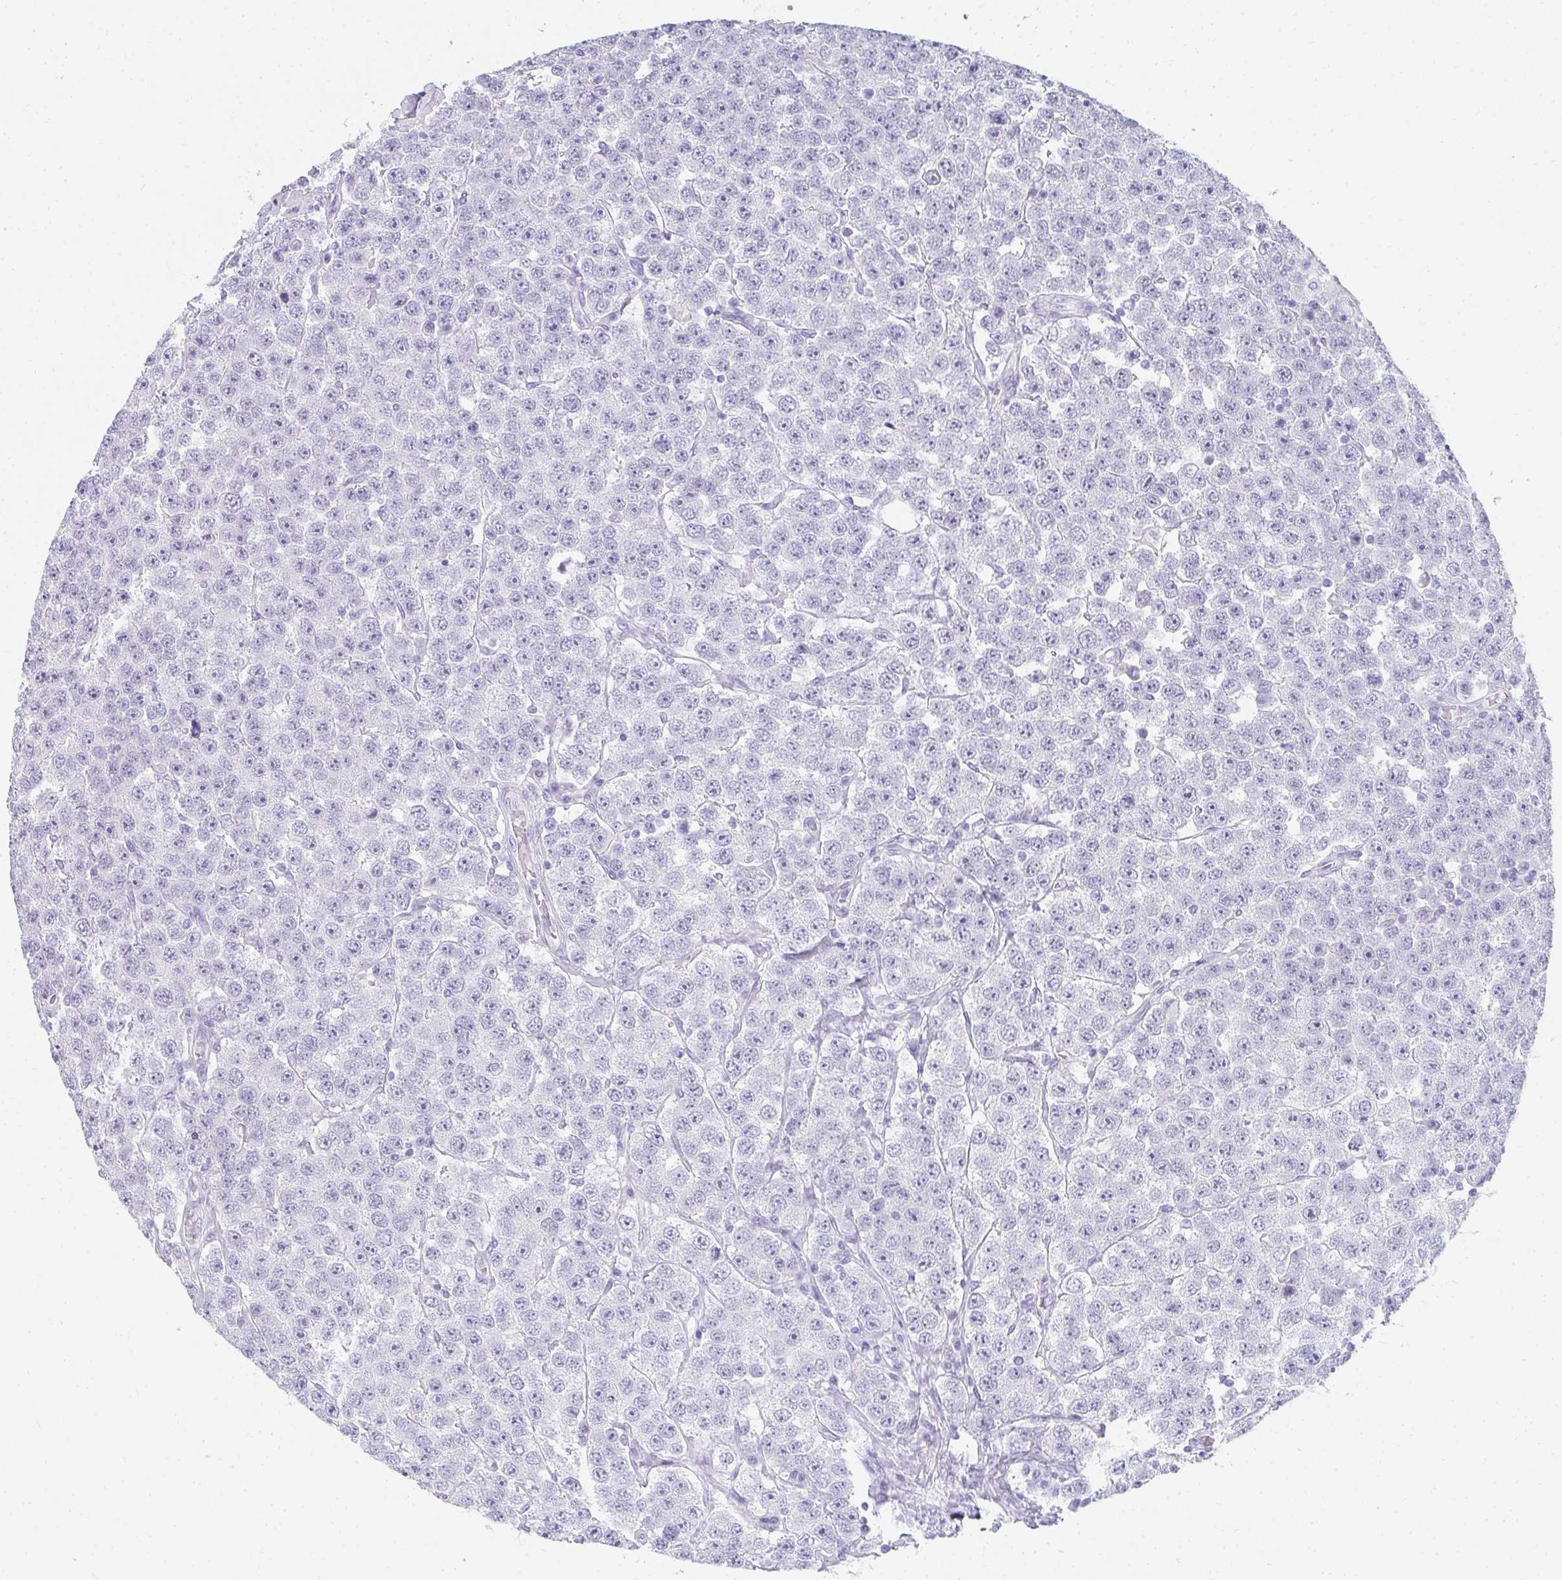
{"staining": {"intensity": "negative", "quantity": "none", "location": "none"}, "tissue": "testis cancer", "cell_type": "Tumor cells", "image_type": "cancer", "snomed": [{"axis": "morphology", "description": "Seminoma, NOS"}, {"axis": "topography", "description": "Testis"}], "caption": "An immunohistochemistry (IHC) image of seminoma (testis) is shown. There is no staining in tumor cells of seminoma (testis). The staining is performed using DAB (3,3'-diaminobenzidine) brown chromogen with nuclei counter-stained in using hematoxylin.", "gene": "RLF", "patient": {"sex": "male", "age": 28}}